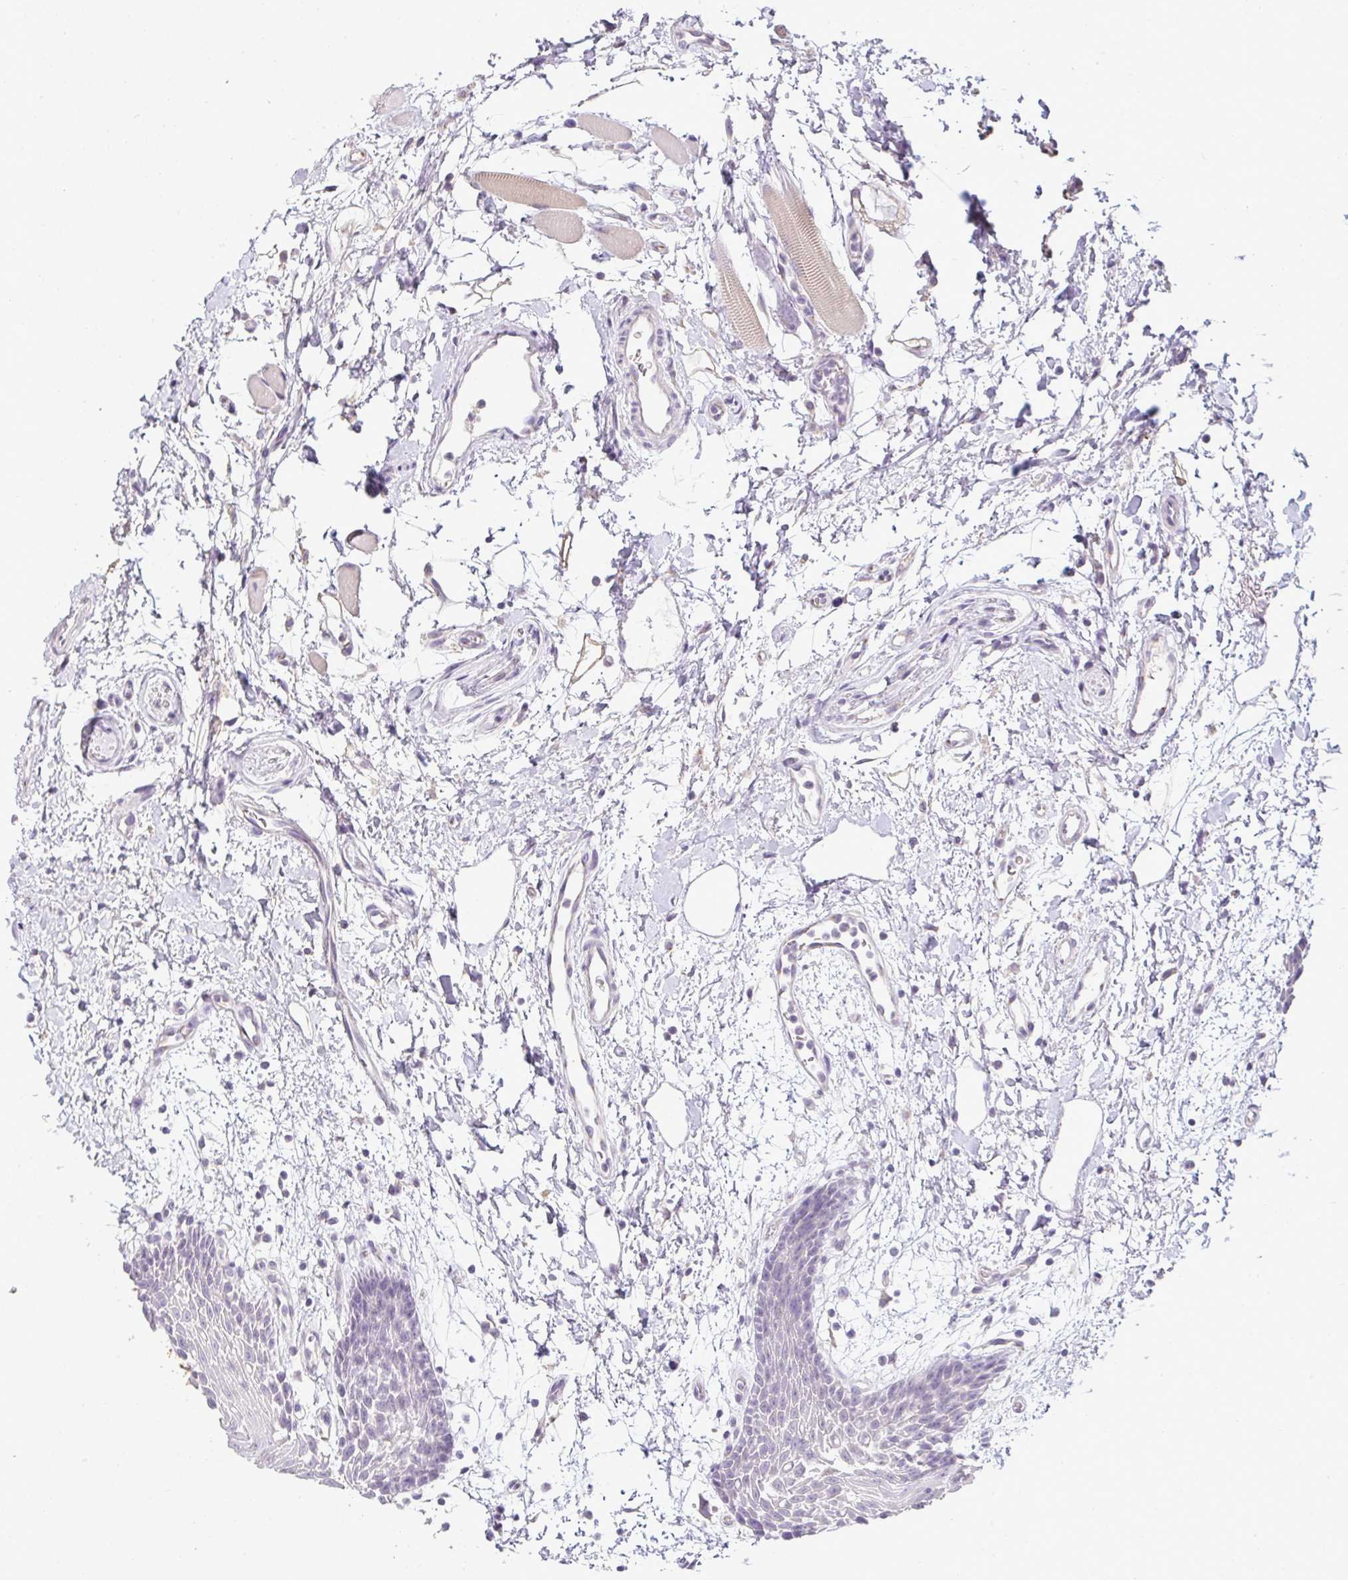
{"staining": {"intensity": "moderate", "quantity": "<25%", "location": "cytoplasmic/membranous"}, "tissue": "oral mucosa", "cell_type": "Squamous epithelial cells", "image_type": "normal", "snomed": [{"axis": "morphology", "description": "Normal tissue, NOS"}, {"axis": "topography", "description": "Oral tissue"}], "caption": "Moderate cytoplasmic/membranous protein positivity is present in approximately <25% of squamous epithelial cells in oral mucosa. (brown staining indicates protein expression, while blue staining denotes nuclei).", "gene": "CMPK1", "patient": {"sex": "female", "age": 59}}